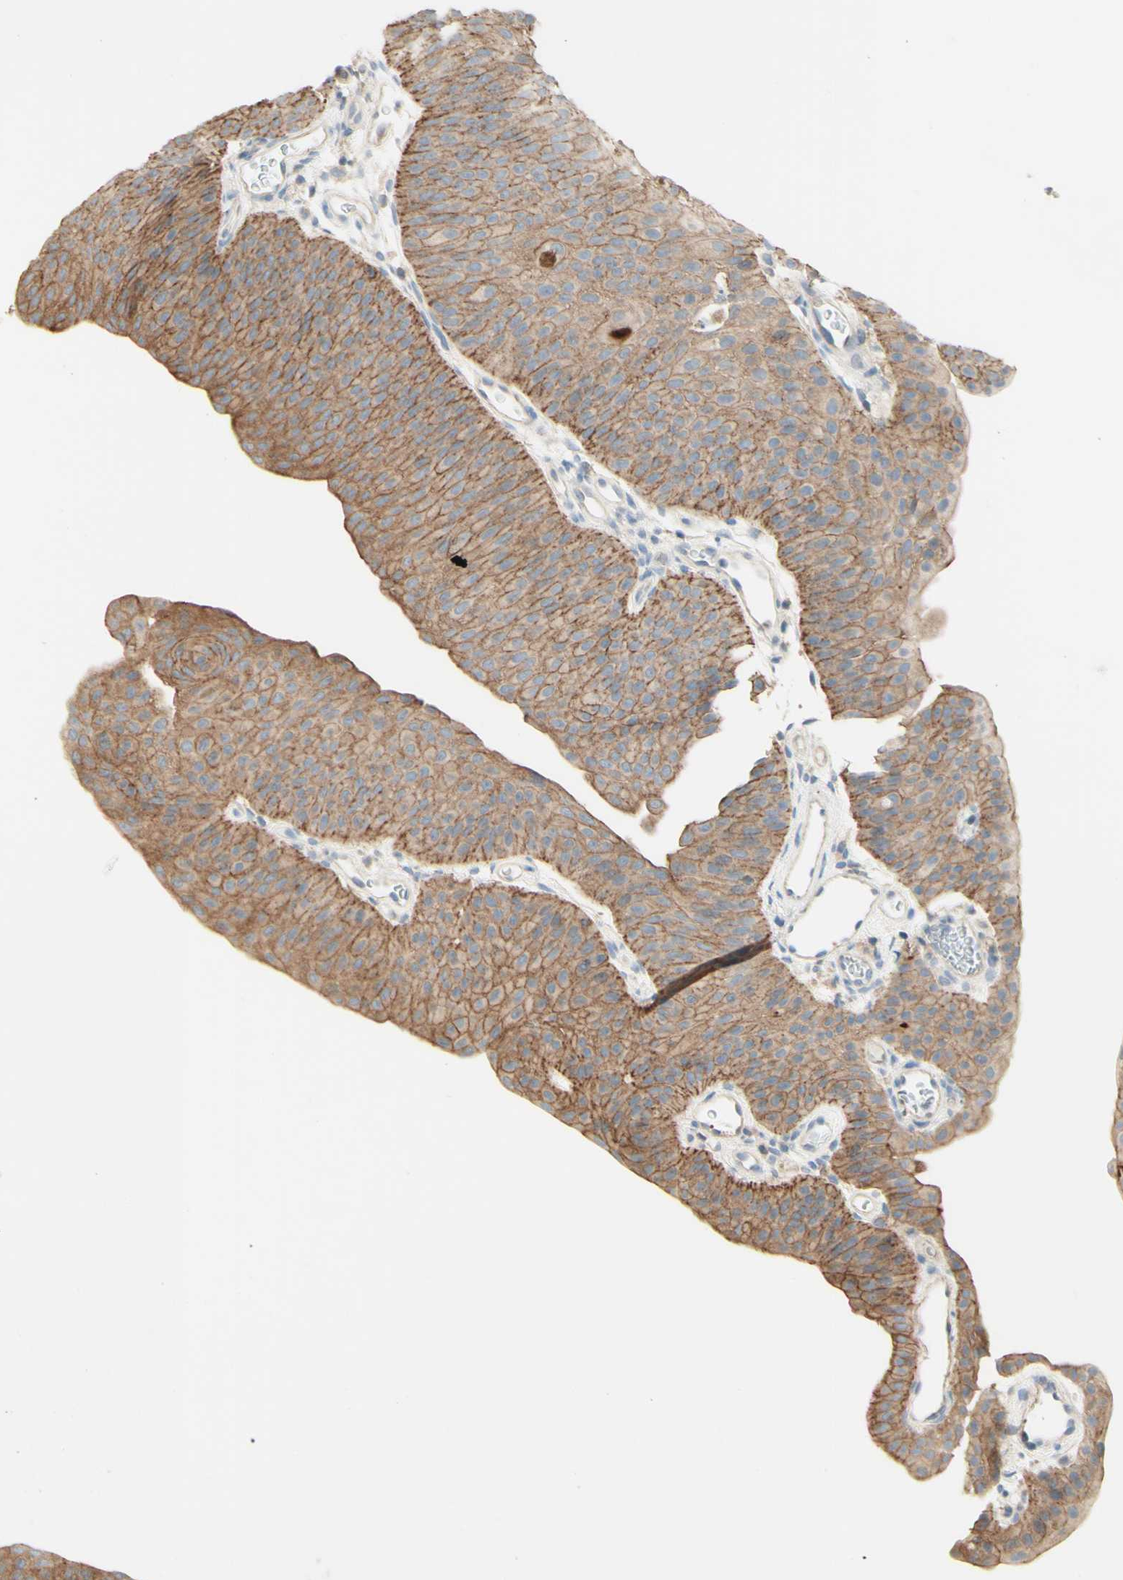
{"staining": {"intensity": "moderate", "quantity": ">75%", "location": "cytoplasmic/membranous"}, "tissue": "urothelial cancer", "cell_type": "Tumor cells", "image_type": "cancer", "snomed": [{"axis": "morphology", "description": "Urothelial carcinoma, Low grade"}, {"axis": "topography", "description": "Urinary bladder"}], "caption": "A micrograph showing moderate cytoplasmic/membranous positivity in approximately >75% of tumor cells in urothelial carcinoma (low-grade), as visualized by brown immunohistochemical staining.", "gene": "MTM1", "patient": {"sex": "female", "age": 60}}